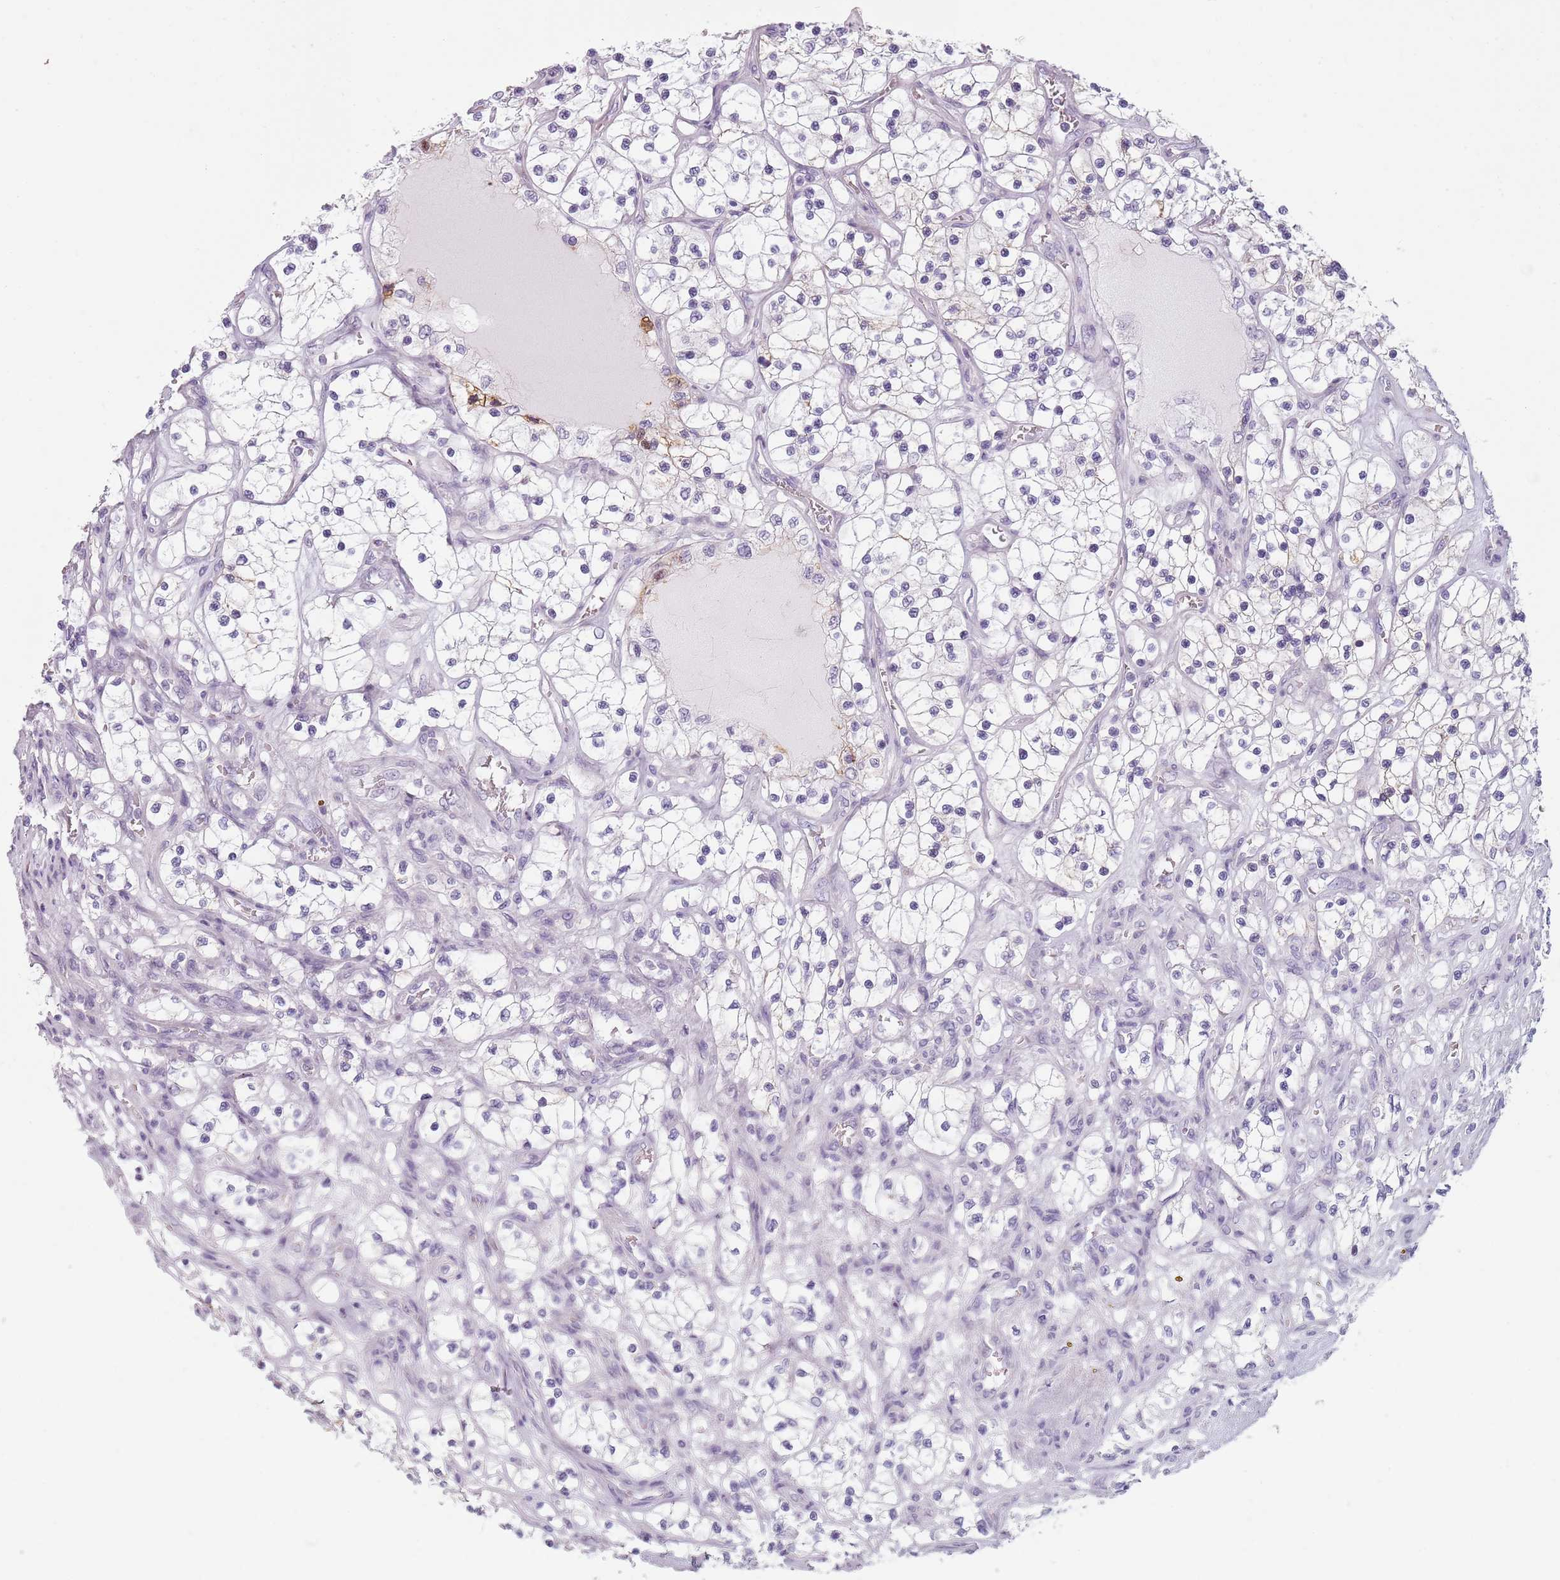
{"staining": {"intensity": "negative", "quantity": "none", "location": "none"}, "tissue": "renal cancer", "cell_type": "Tumor cells", "image_type": "cancer", "snomed": [{"axis": "morphology", "description": "Adenocarcinoma, NOS"}, {"axis": "topography", "description": "Kidney"}], "caption": "There is no significant expression in tumor cells of renal adenocarcinoma.", "gene": "MEGF8", "patient": {"sex": "female", "age": 69}}